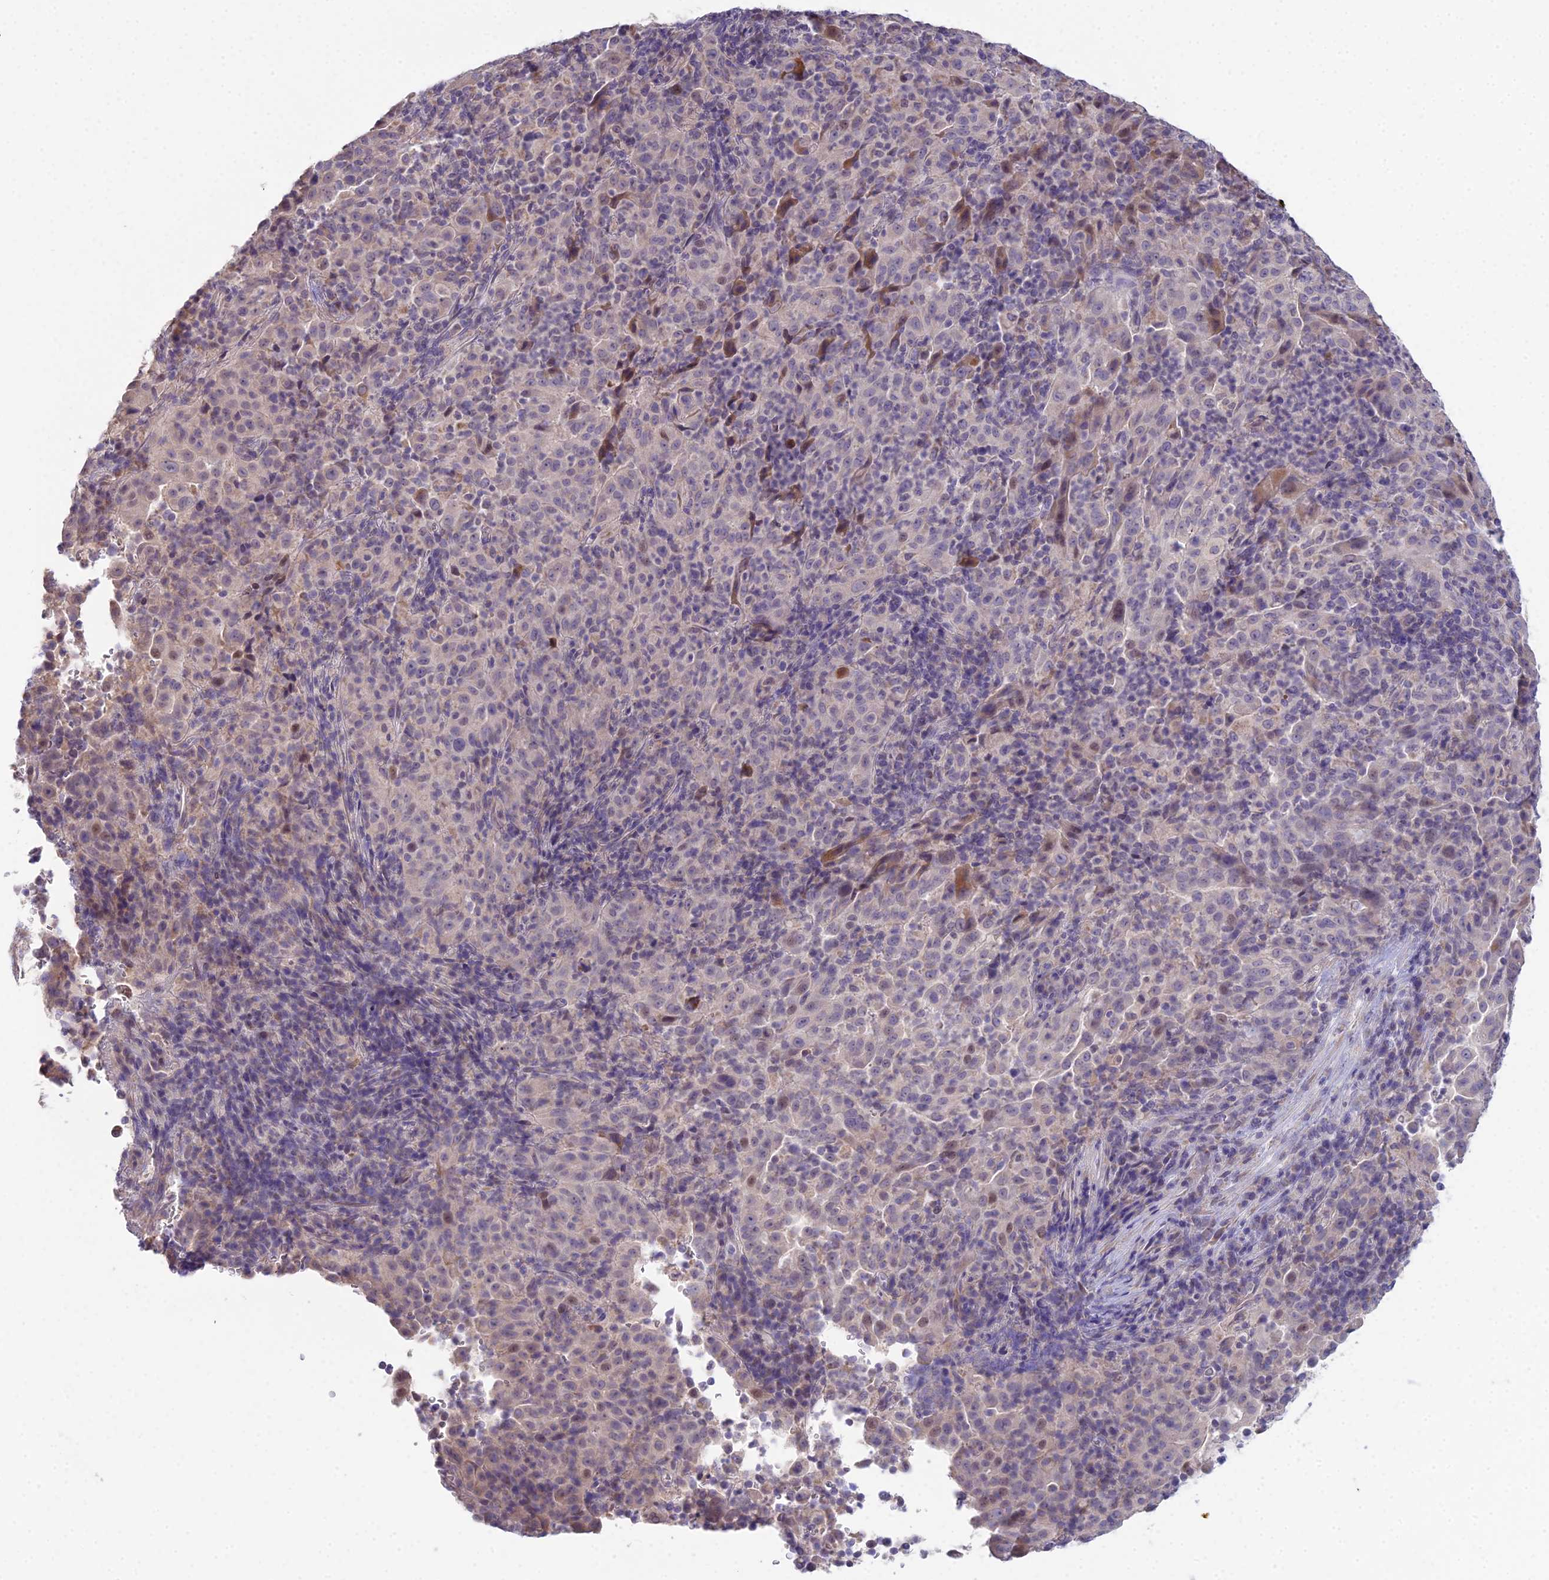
{"staining": {"intensity": "negative", "quantity": "none", "location": "none"}, "tissue": "pancreatic cancer", "cell_type": "Tumor cells", "image_type": "cancer", "snomed": [{"axis": "morphology", "description": "Adenocarcinoma, NOS"}, {"axis": "topography", "description": "Pancreas"}], "caption": "Tumor cells are negative for brown protein staining in pancreatic cancer.", "gene": "CFAP206", "patient": {"sex": "male", "age": 63}}